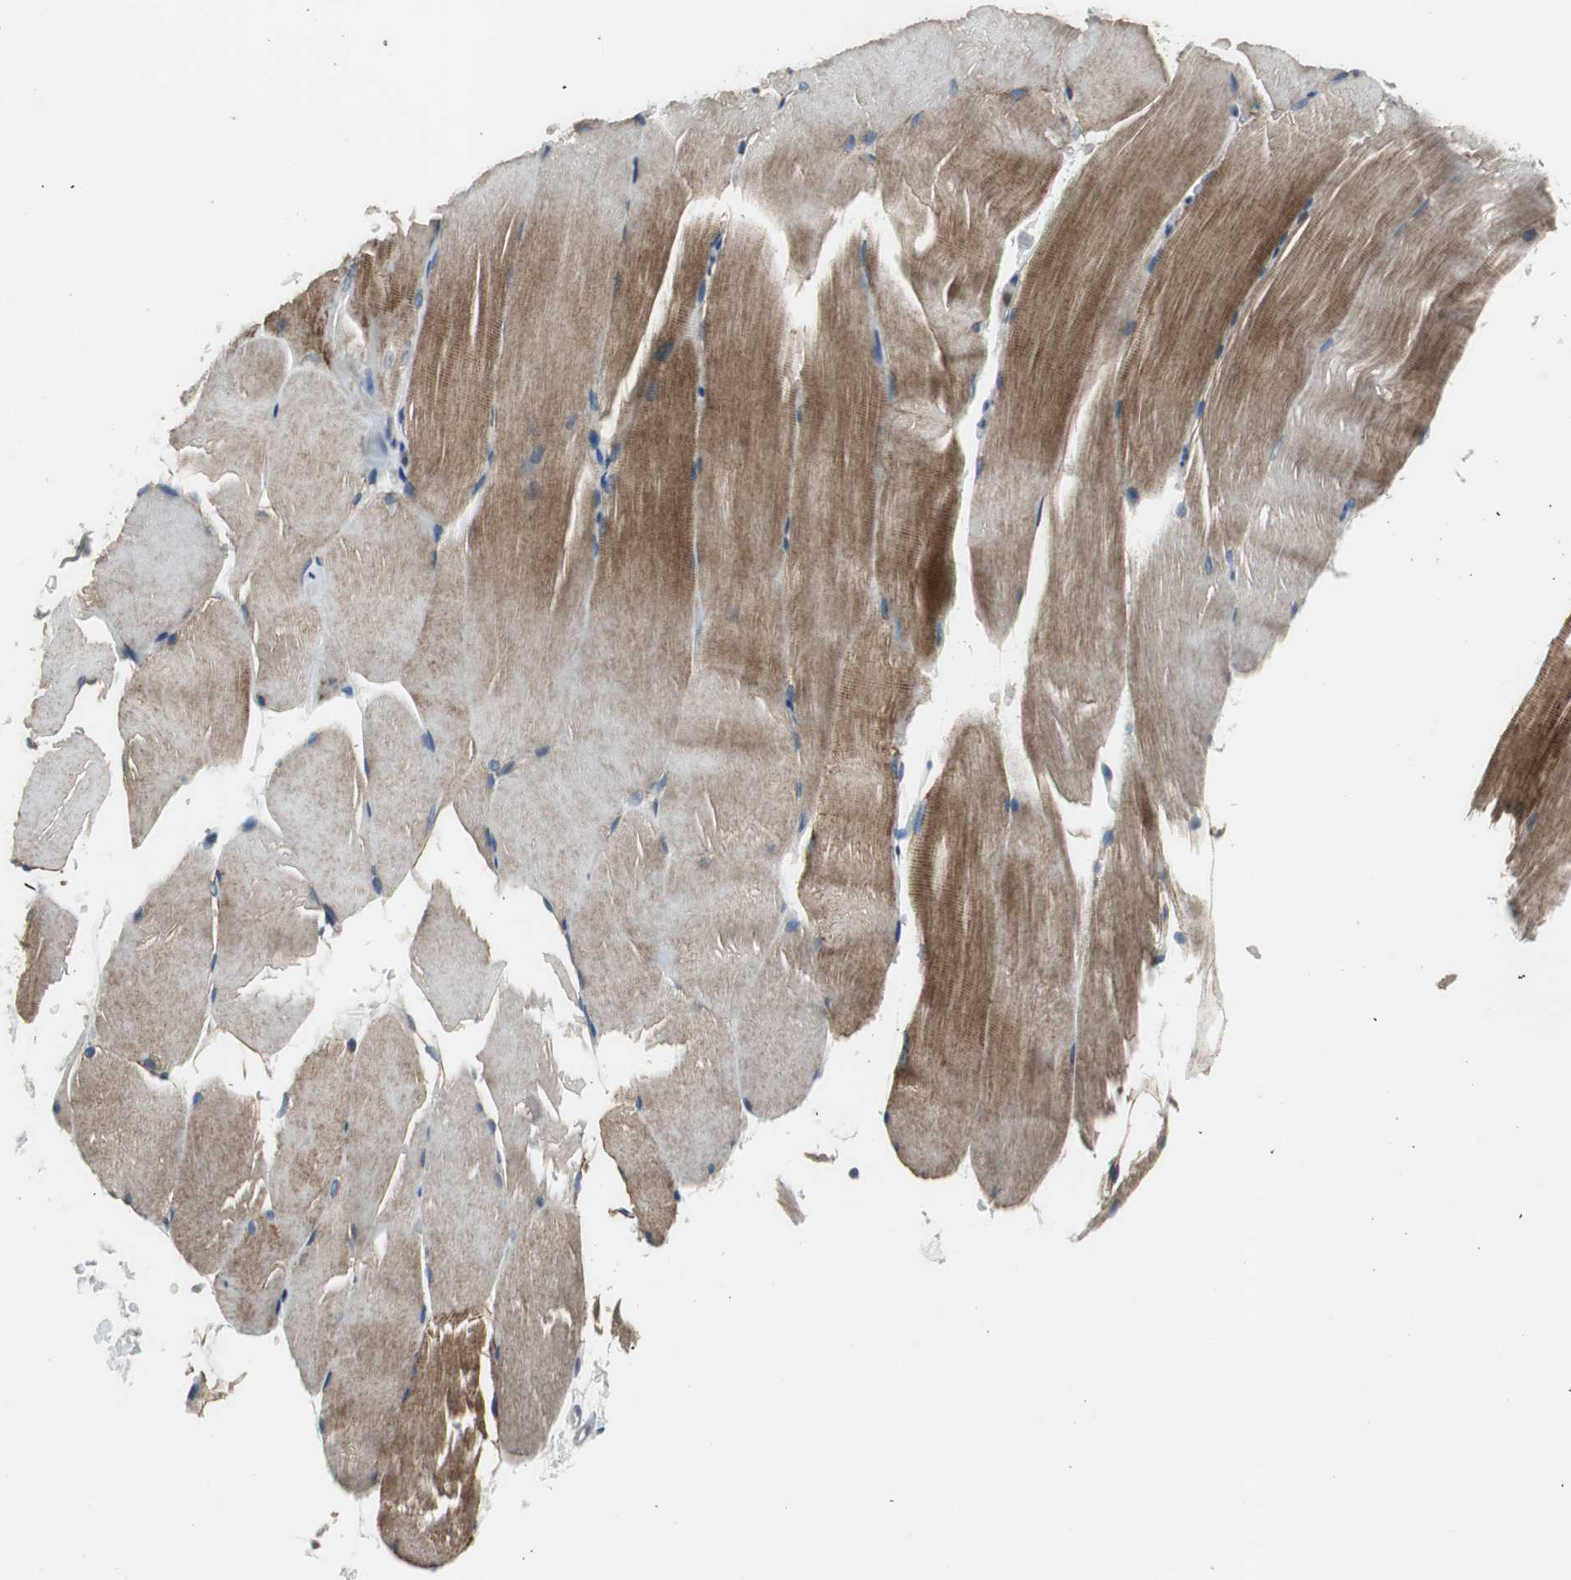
{"staining": {"intensity": "strong", "quantity": "25%-75%", "location": "cytoplasmic/membranous"}, "tissue": "skeletal muscle", "cell_type": "Myocytes", "image_type": "normal", "snomed": [{"axis": "morphology", "description": "Normal tissue, NOS"}, {"axis": "topography", "description": "Skeletal muscle"}, {"axis": "topography", "description": "Parathyroid gland"}], "caption": "Myocytes reveal high levels of strong cytoplasmic/membranous staining in approximately 25%-75% of cells in unremarkable skeletal muscle. (Stains: DAB in brown, nuclei in blue, Microscopy: brightfield microscopy at high magnification).", "gene": "PI4KB", "patient": {"sex": "female", "age": 37}}